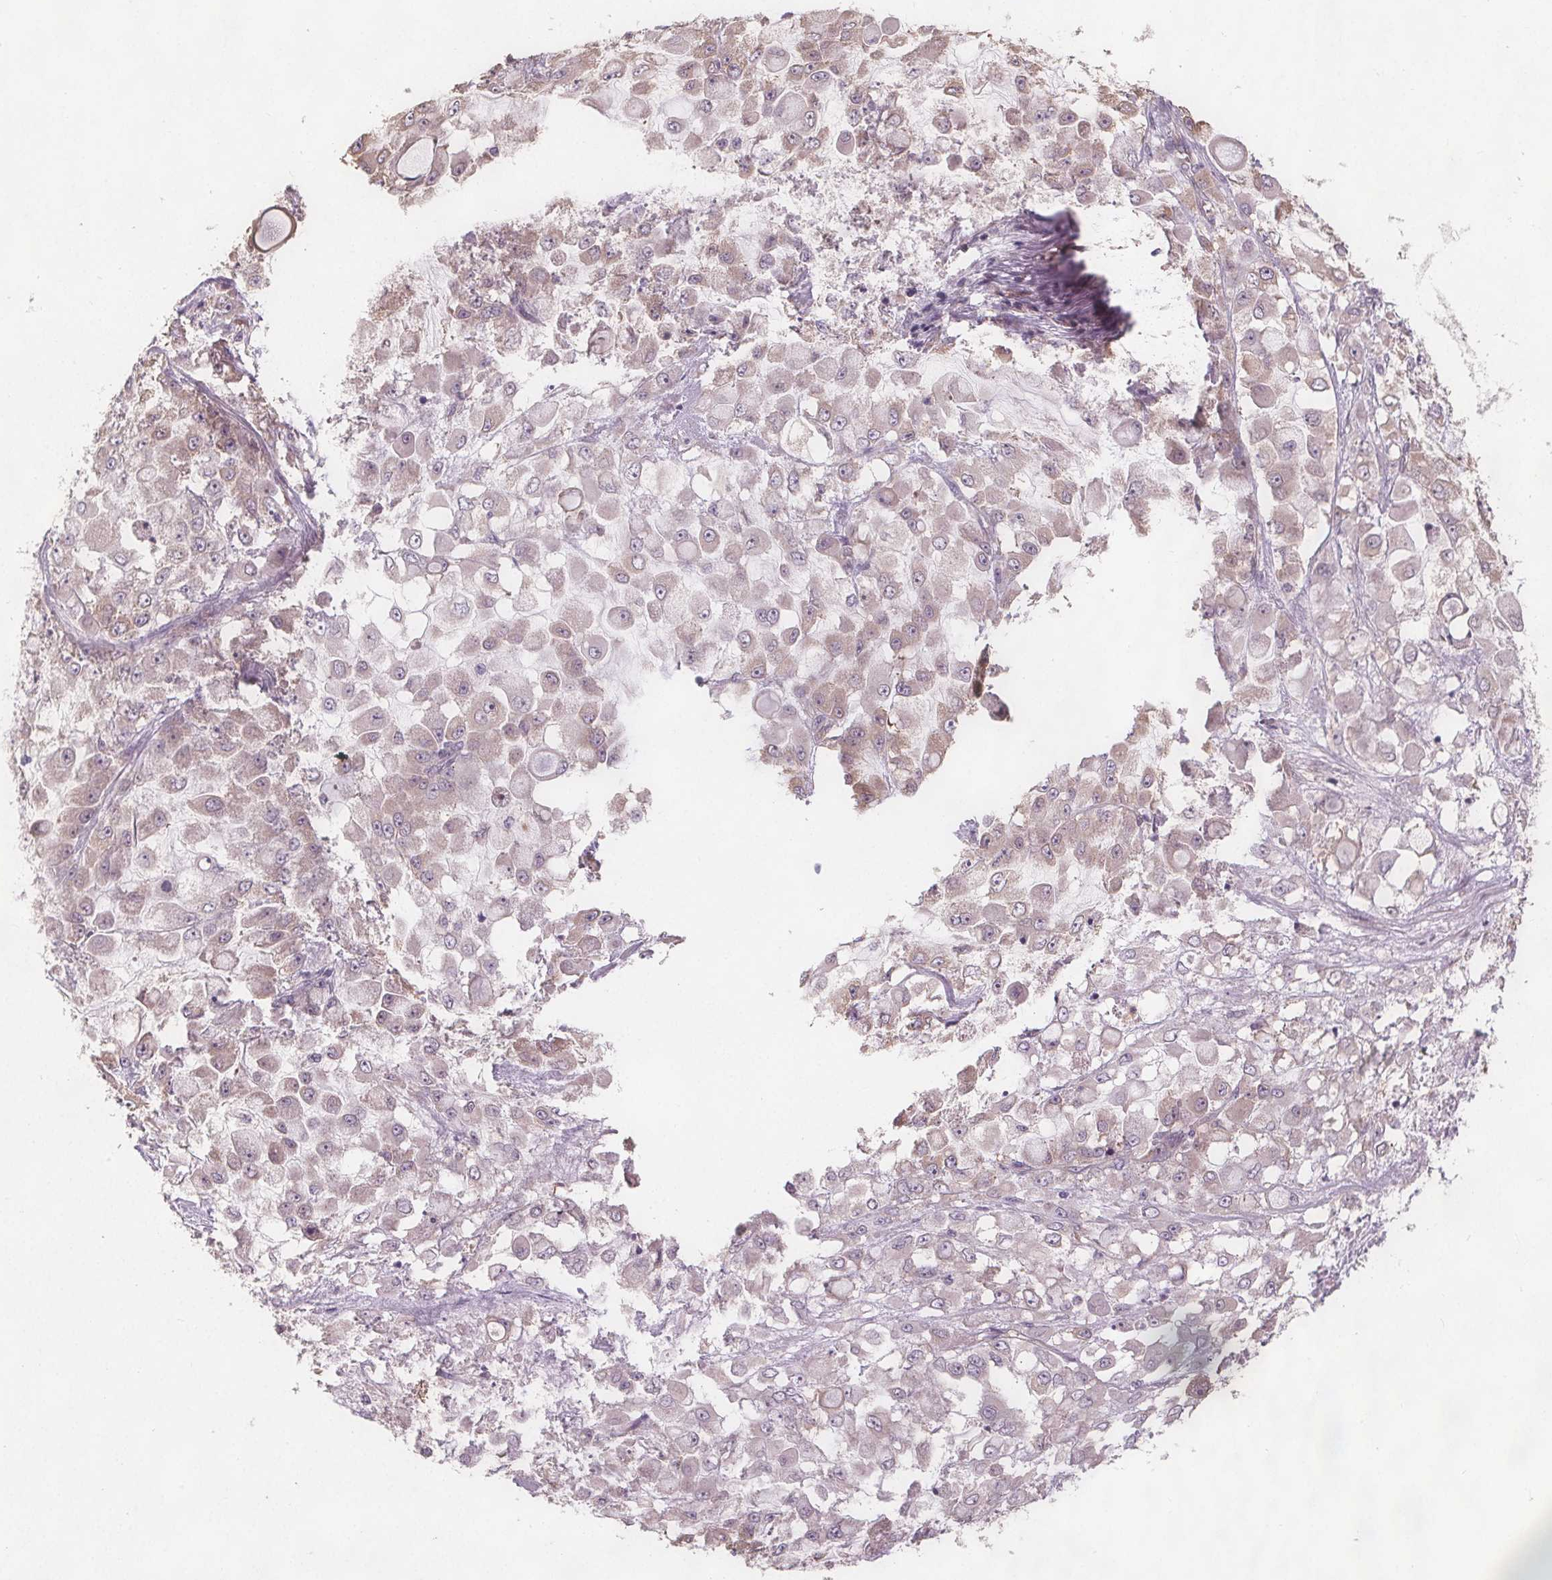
{"staining": {"intensity": "negative", "quantity": "none", "location": "none"}, "tissue": "stomach cancer", "cell_type": "Tumor cells", "image_type": "cancer", "snomed": [{"axis": "morphology", "description": "Adenocarcinoma, NOS"}, {"axis": "topography", "description": "Stomach"}], "caption": "The histopathology image demonstrates no staining of tumor cells in stomach adenocarcinoma.", "gene": "TMEM80", "patient": {"sex": "female", "age": 76}}